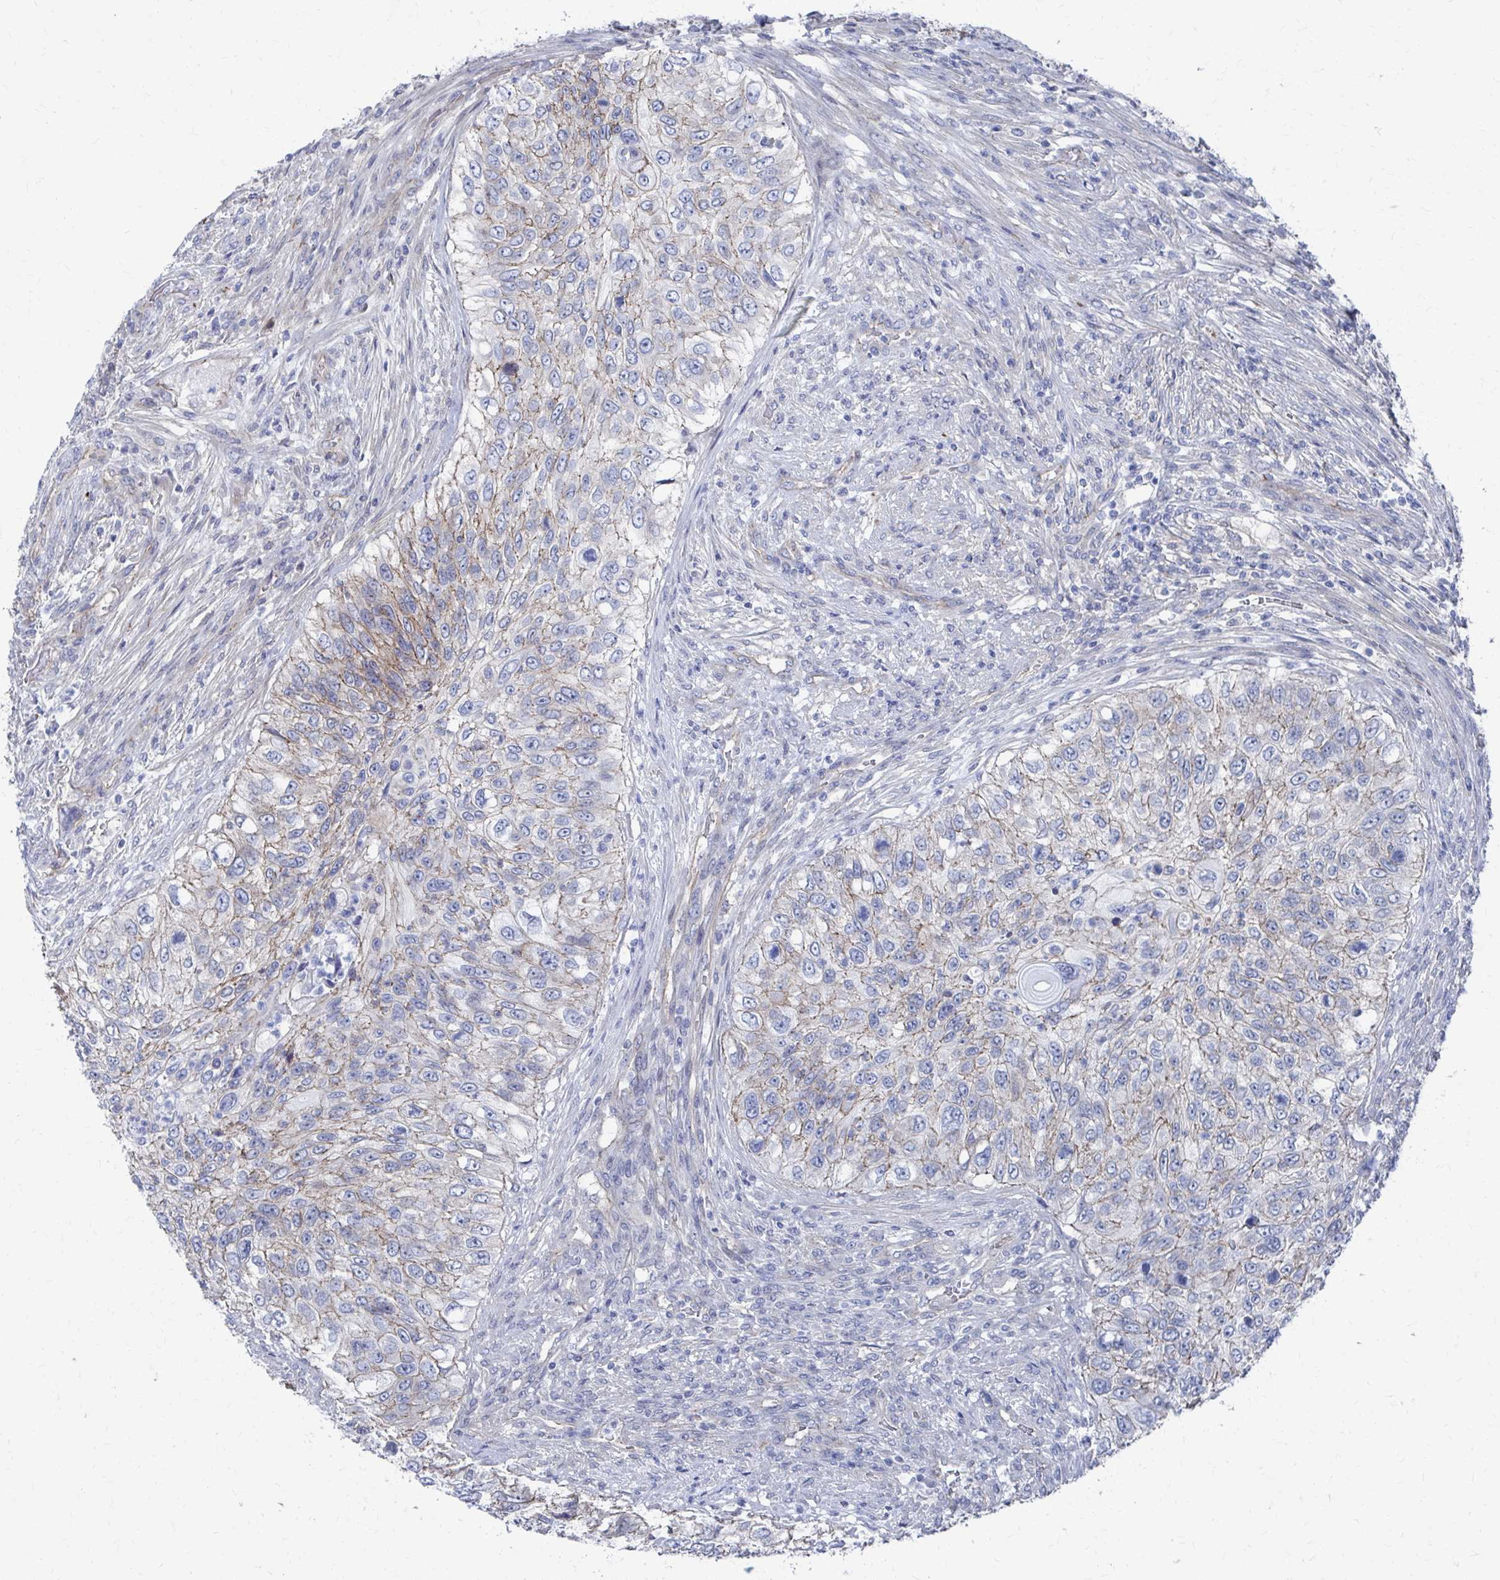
{"staining": {"intensity": "weak", "quantity": "25%-75%", "location": "cytoplasmic/membranous"}, "tissue": "urothelial cancer", "cell_type": "Tumor cells", "image_type": "cancer", "snomed": [{"axis": "morphology", "description": "Urothelial carcinoma, High grade"}, {"axis": "topography", "description": "Urinary bladder"}], "caption": "There is low levels of weak cytoplasmic/membranous positivity in tumor cells of urothelial cancer, as demonstrated by immunohistochemical staining (brown color).", "gene": "PLEKHG7", "patient": {"sex": "female", "age": 60}}